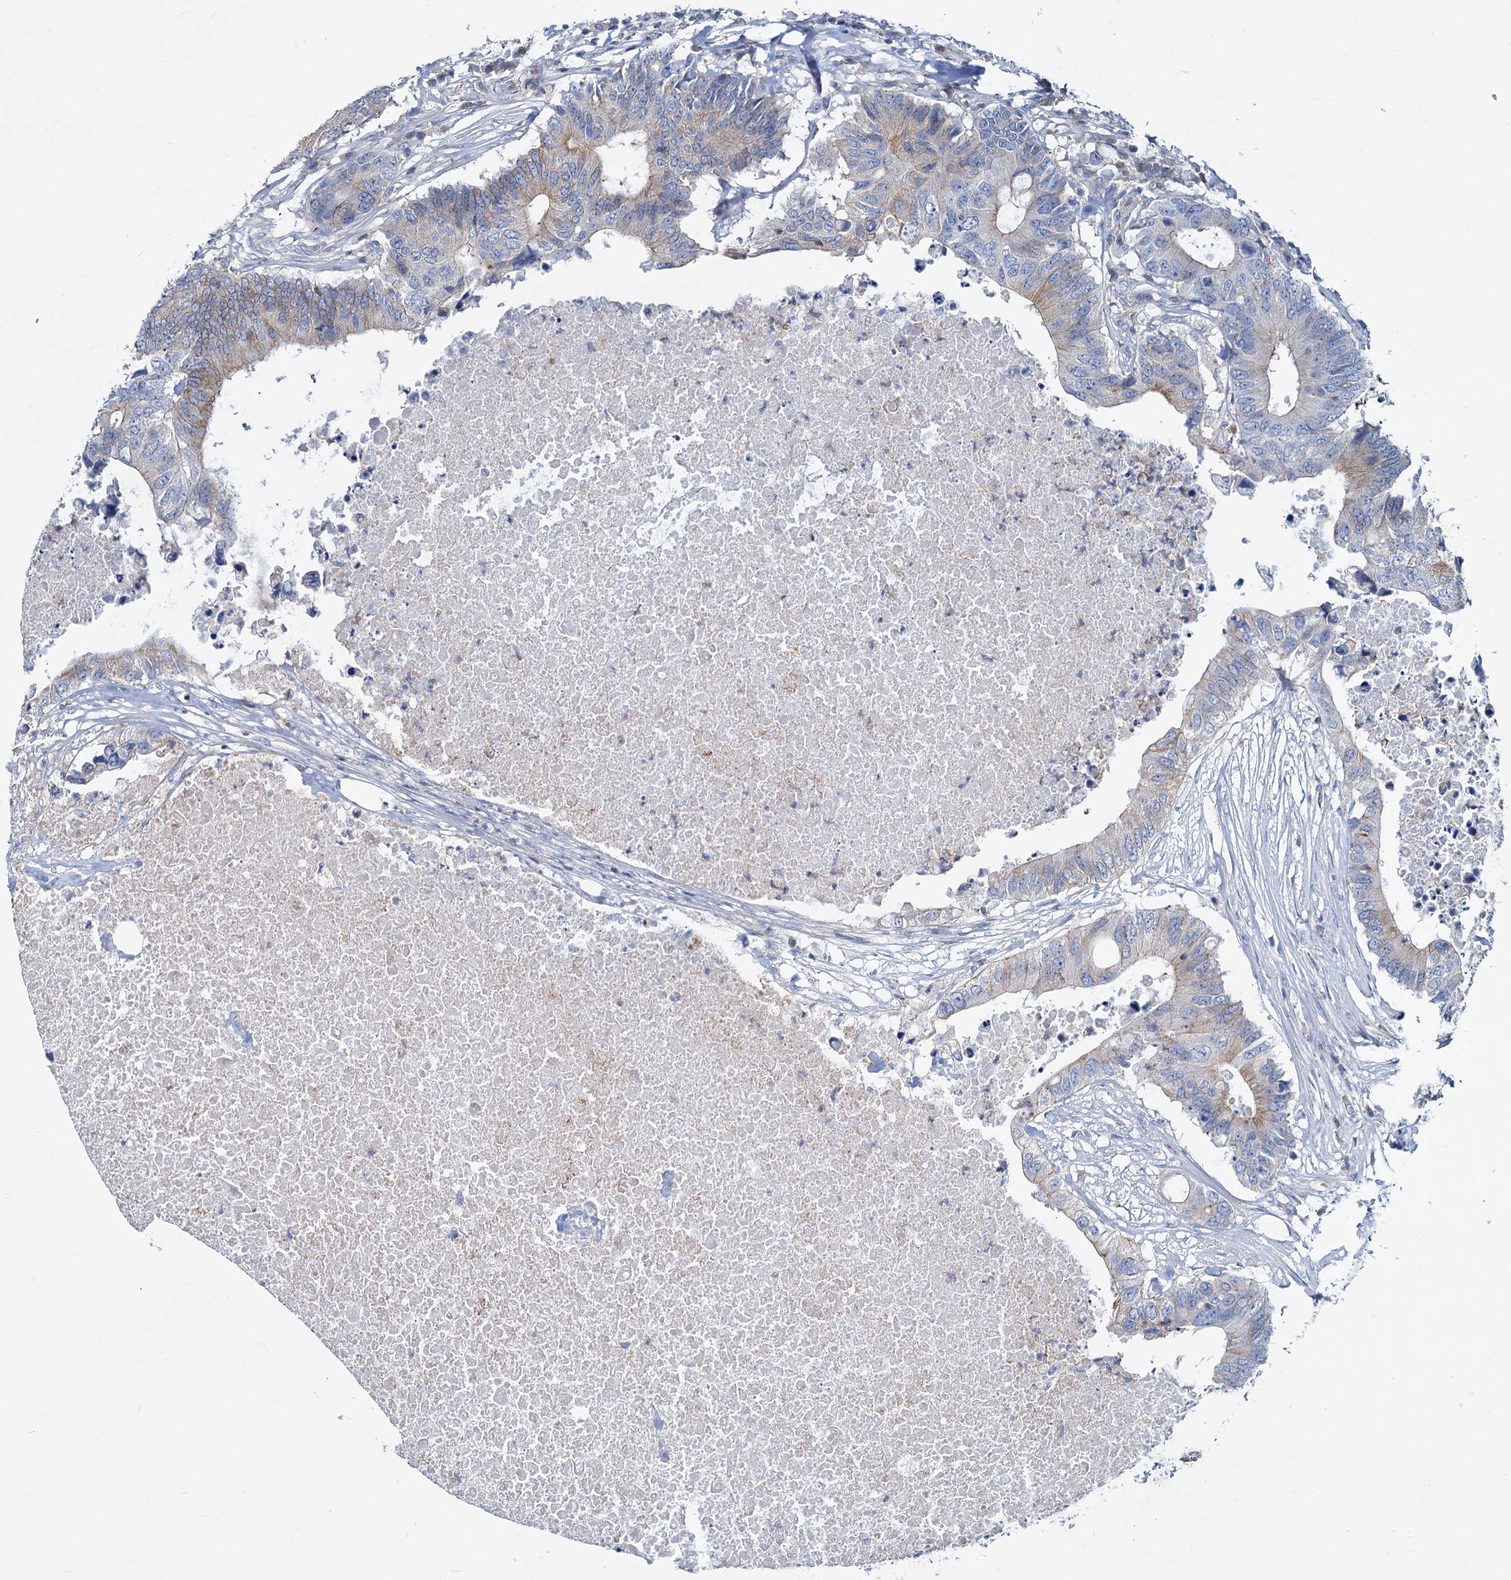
{"staining": {"intensity": "moderate", "quantity": "<25%", "location": "cytoplasmic/membranous"}, "tissue": "colorectal cancer", "cell_type": "Tumor cells", "image_type": "cancer", "snomed": [{"axis": "morphology", "description": "Adenocarcinoma, NOS"}, {"axis": "topography", "description": "Colon"}], "caption": "There is low levels of moderate cytoplasmic/membranous positivity in tumor cells of adenocarcinoma (colorectal), as demonstrated by immunohistochemical staining (brown color).", "gene": "LRCH4", "patient": {"sex": "male", "age": 71}}